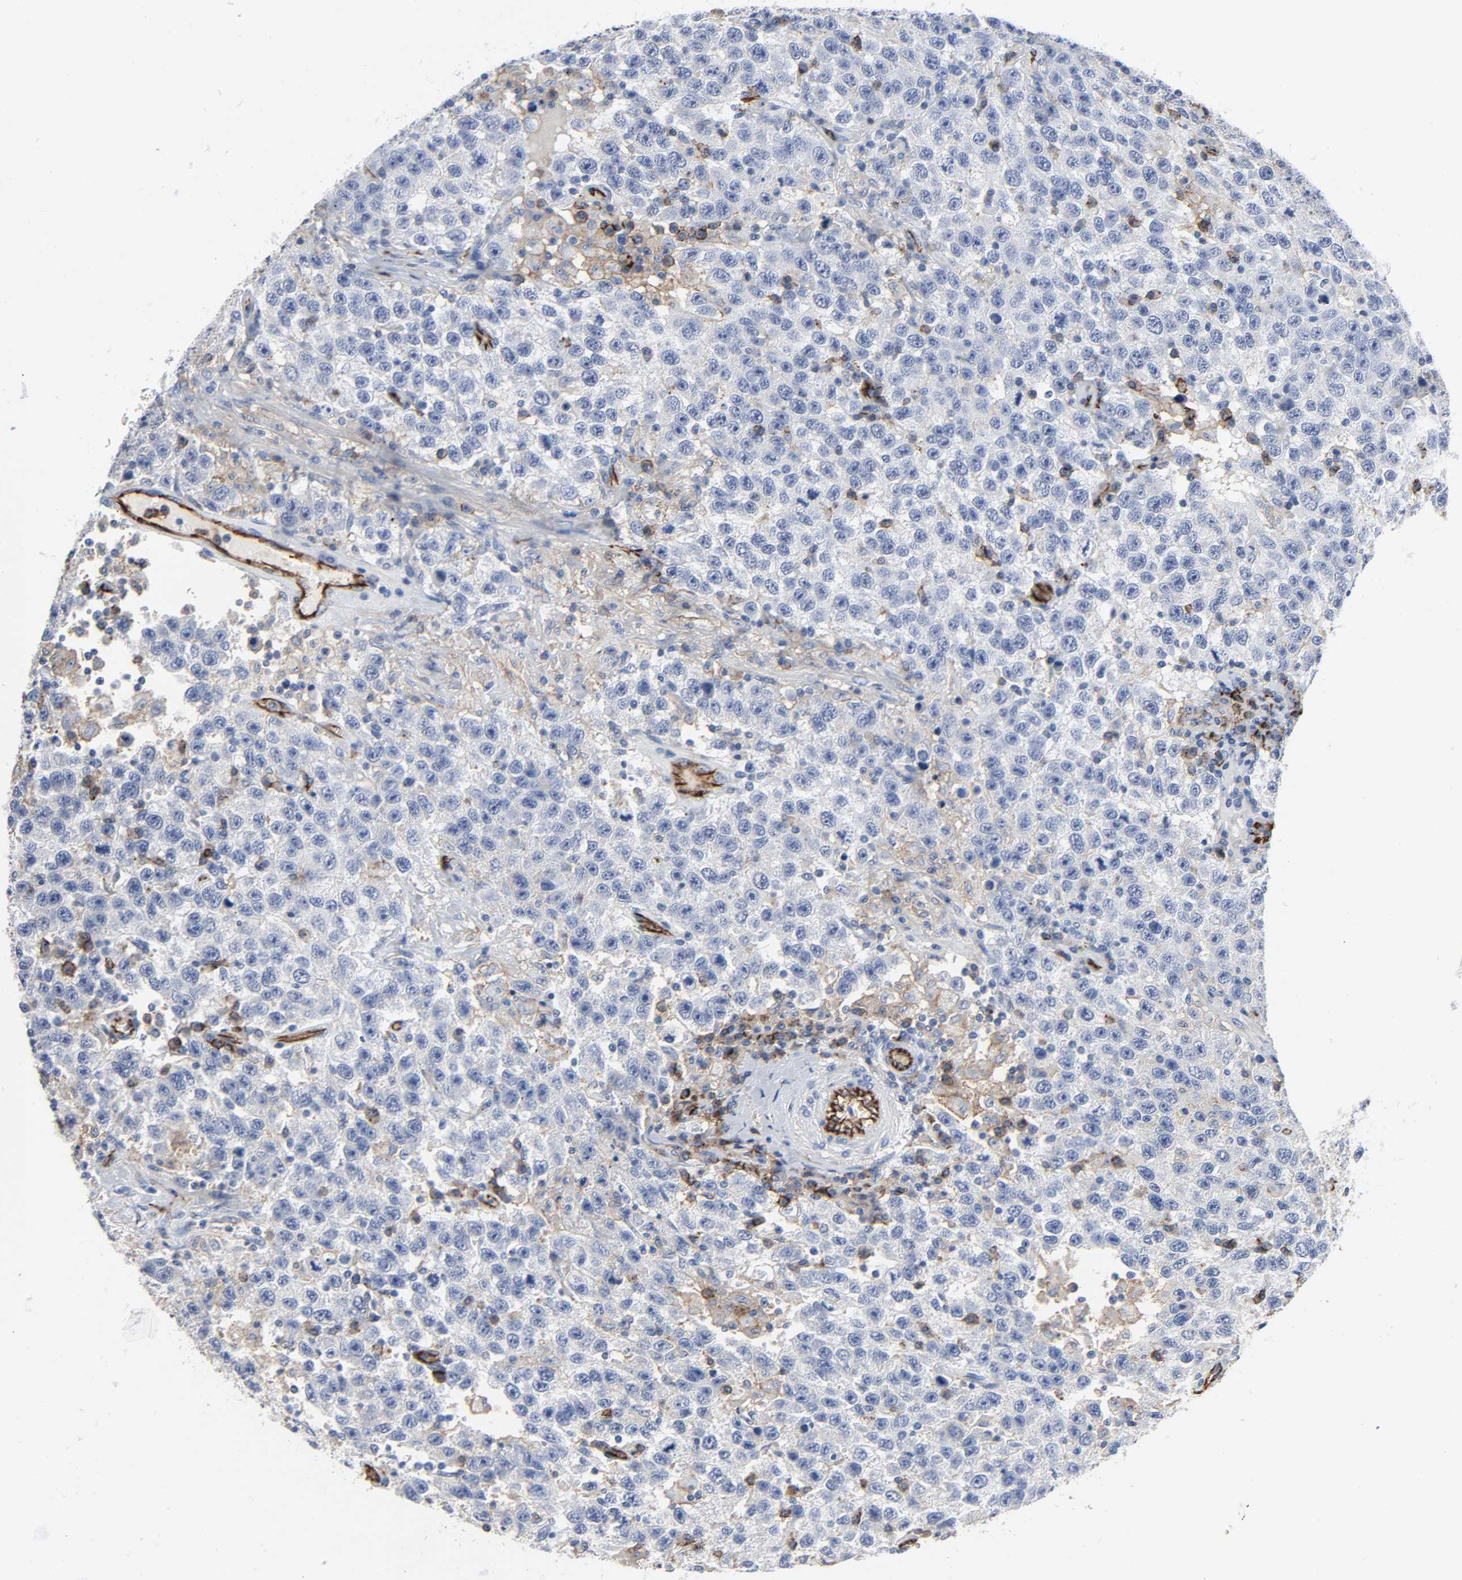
{"staining": {"intensity": "negative", "quantity": "none", "location": "none"}, "tissue": "testis cancer", "cell_type": "Tumor cells", "image_type": "cancer", "snomed": [{"axis": "morphology", "description": "Seminoma, NOS"}, {"axis": "topography", "description": "Testis"}], "caption": "Immunohistochemical staining of testis cancer (seminoma) reveals no significant expression in tumor cells.", "gene": "PECAM1", "patient": {"sex": "male", "age": 41}}